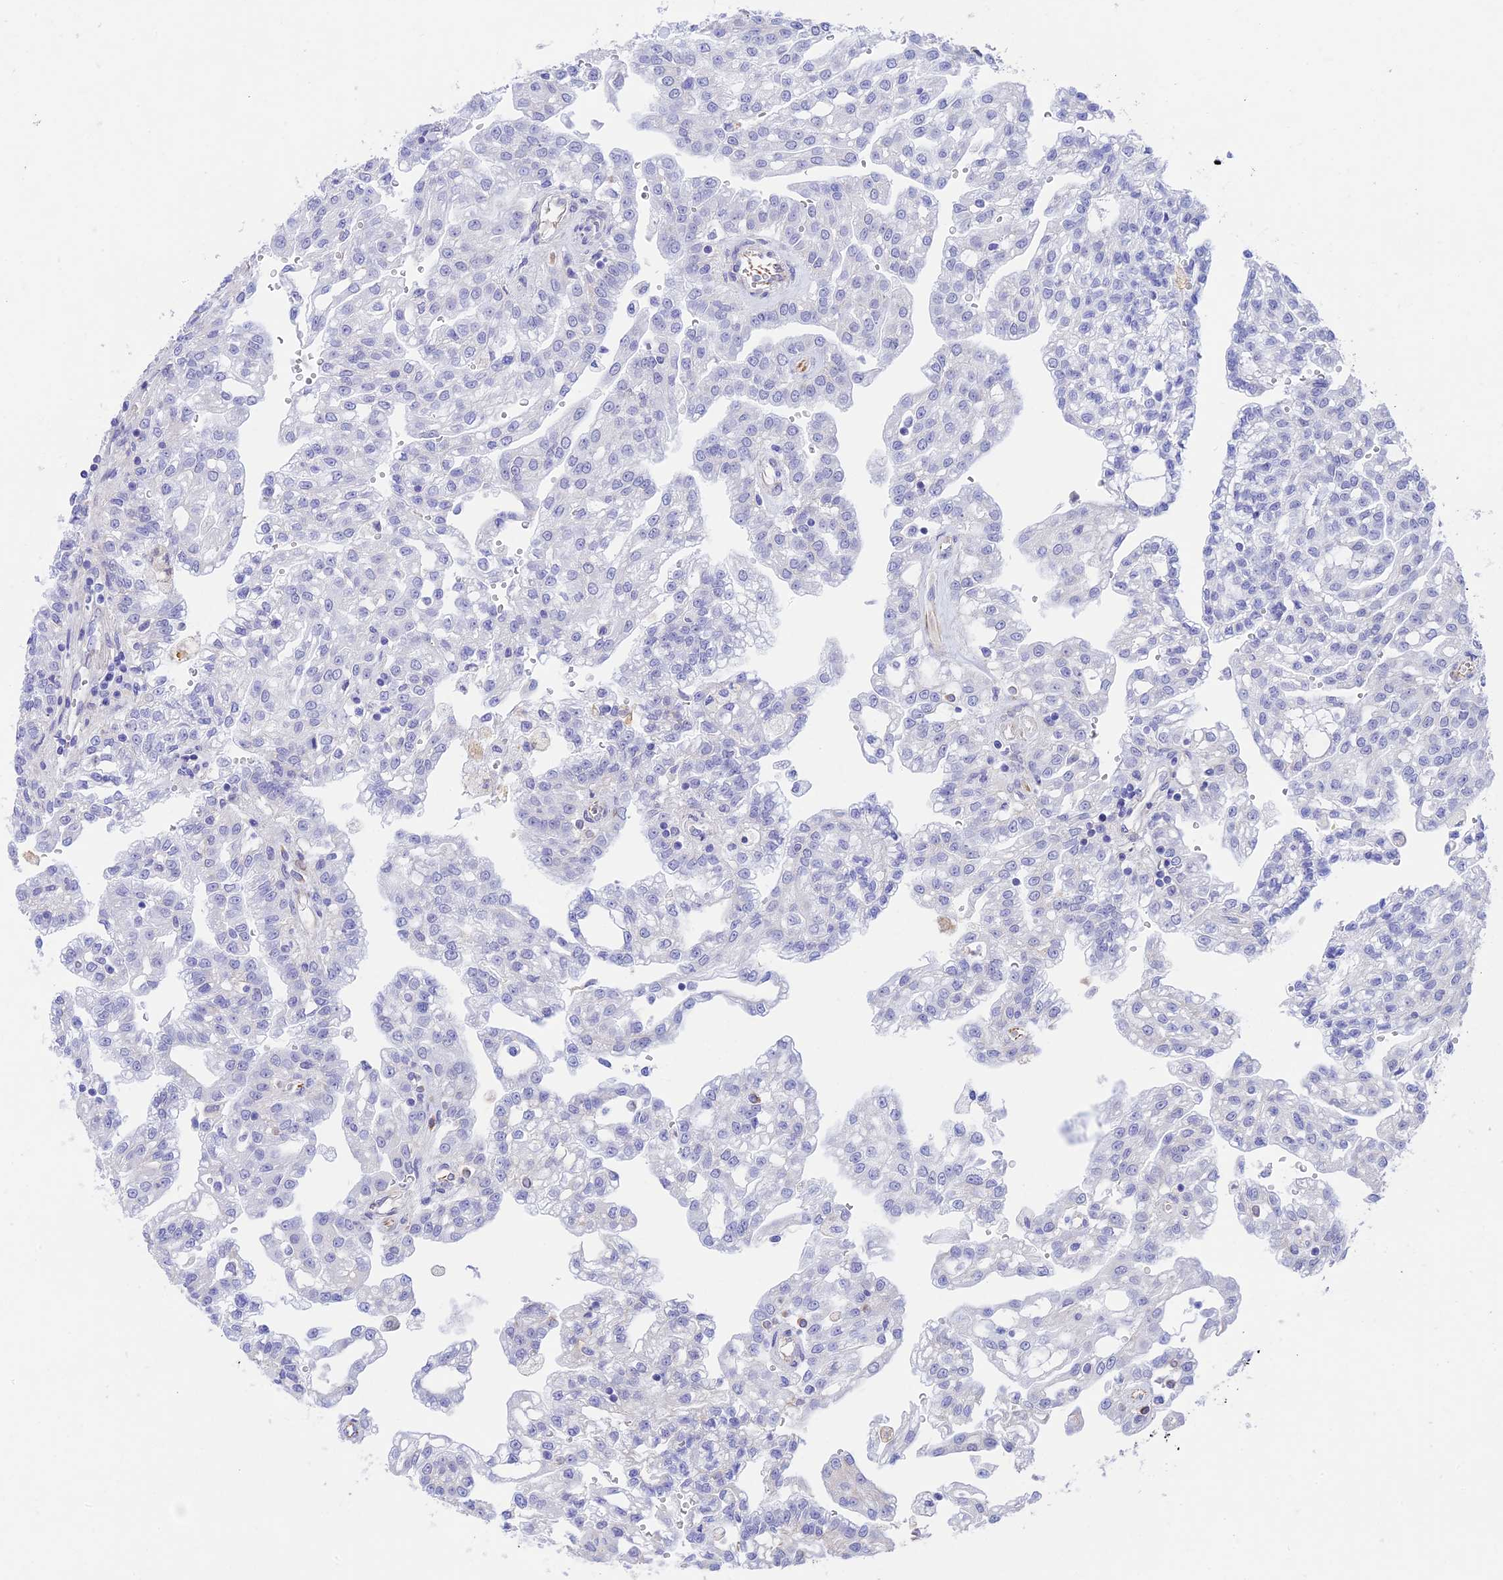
{"staining": {"intensity": "negative", "quantity": "none", "location": "none"}, "tissue": "renal cancer", "cell_type": "Tumor cells", "image_type": "cancer", "snomed": [{"axis": "morphology", "description": "Adenocarcinoma, NOS"}, {"axis": "topography", "description": "Kidney"}], "caption": "Immunohistochemistry of human renal adenocarcinoma reveals no expression in tumor cells.", "gene": "ZNF652", "patient": {"sex": "male", "age": 63}}